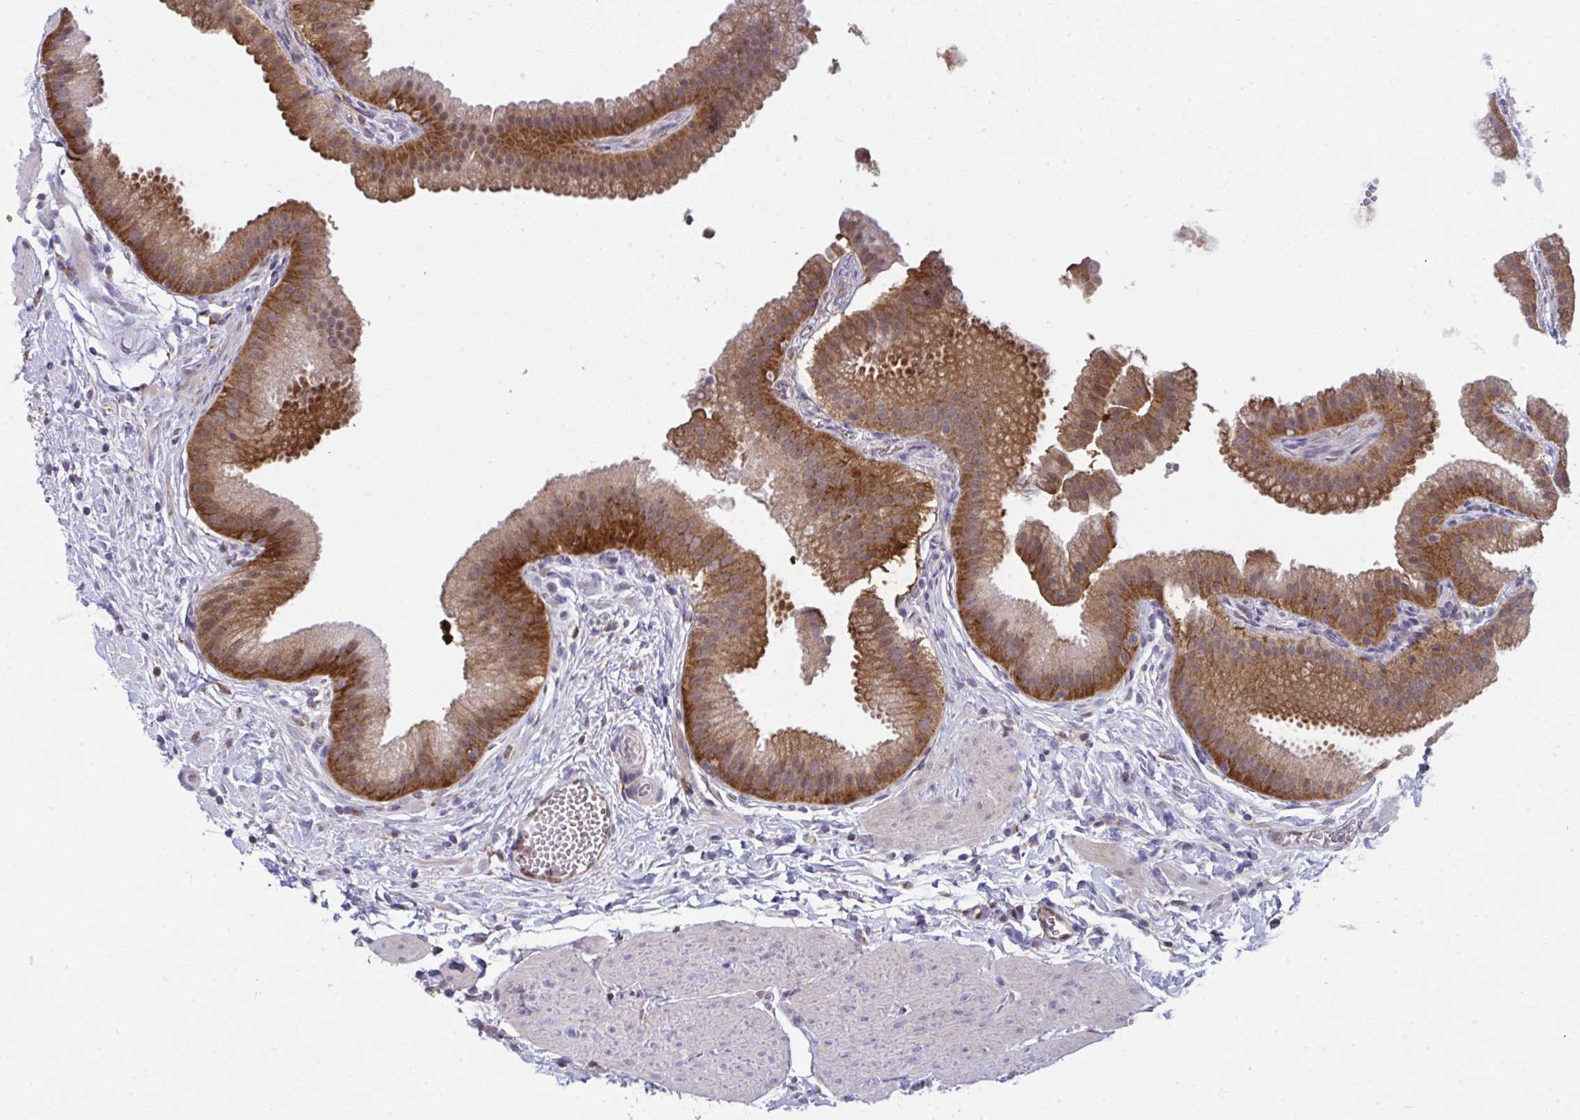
{"staining": {"intensity": "moderate", "quantity": ">75%", "location": "cytoplasmic/membranous,nuclear"}, "tissue": "gallbladder", "cell_type": "Glandular cells", "image_type": "normal", "snomed": [{"axis": "morphology", "description": "Normal tissue, NOS"}, {"axis": "topography", "description": "Gallbladder"}], "caption": "Human gallbladder stained with a protein marker displays moderate staining in glandular cells.", "gene": "ALDH16A1", "patient": {"sex": "female", "age": 63}}